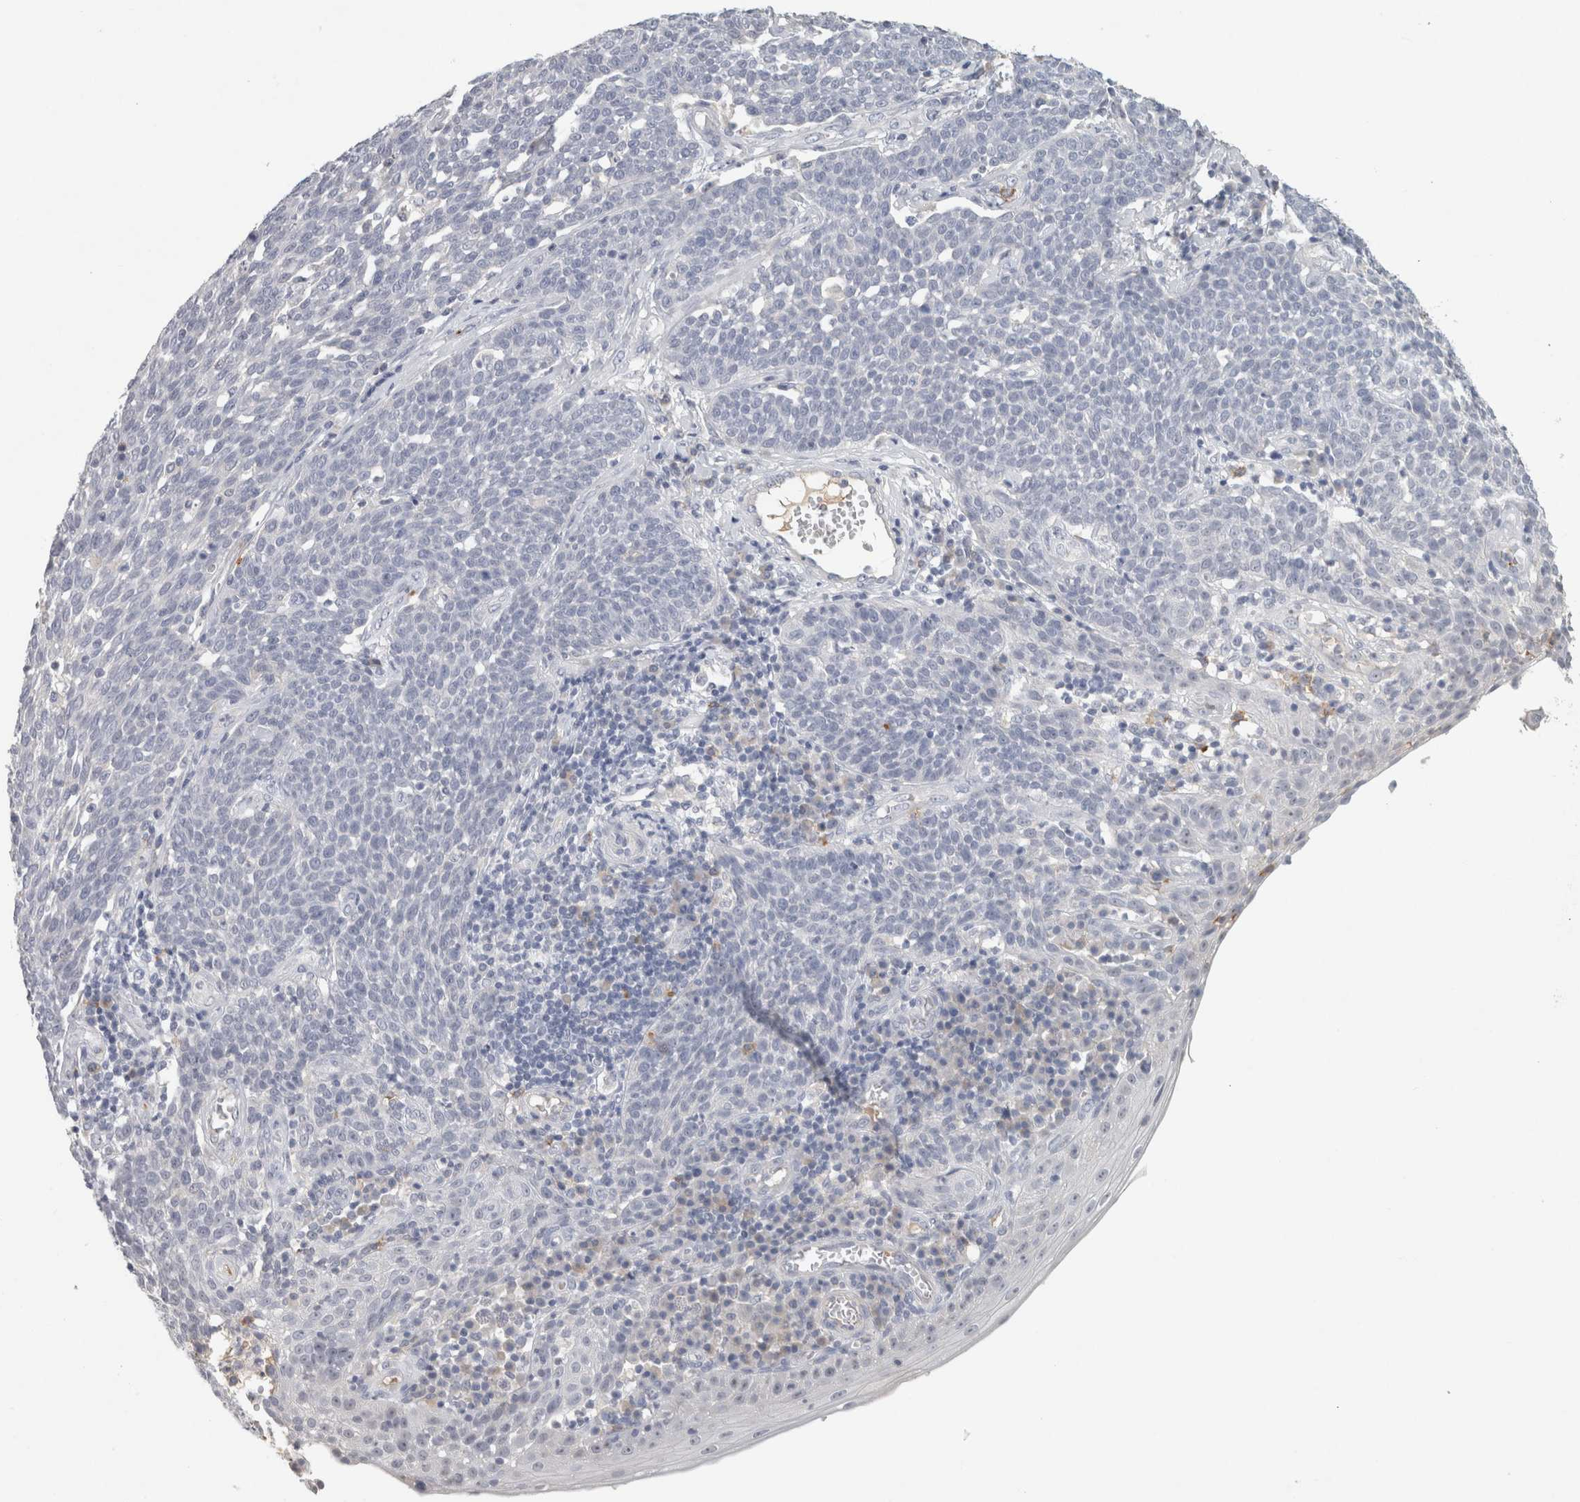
{"staining": {"intensity": "negative", "quantity": "none", "location": "none"}, "tissue": "cervical cancer", "cell_type": "Tumor cells", "image_type": "cancer", "snomed": [{"axis": "morphology", "description": "Squamous cell carcinoma, NOS"}, {"axis": "topography", "description": "Cervix"}], "caption": "The photomicrograph demonstrates no staining of tumor cells in cervical cancer. (DAB immunohistochemistry (IHC) visualized using brightfield microscopy, high magnification).", "gene": "CD36", "patient": {"sex": "female", "age": 34}}